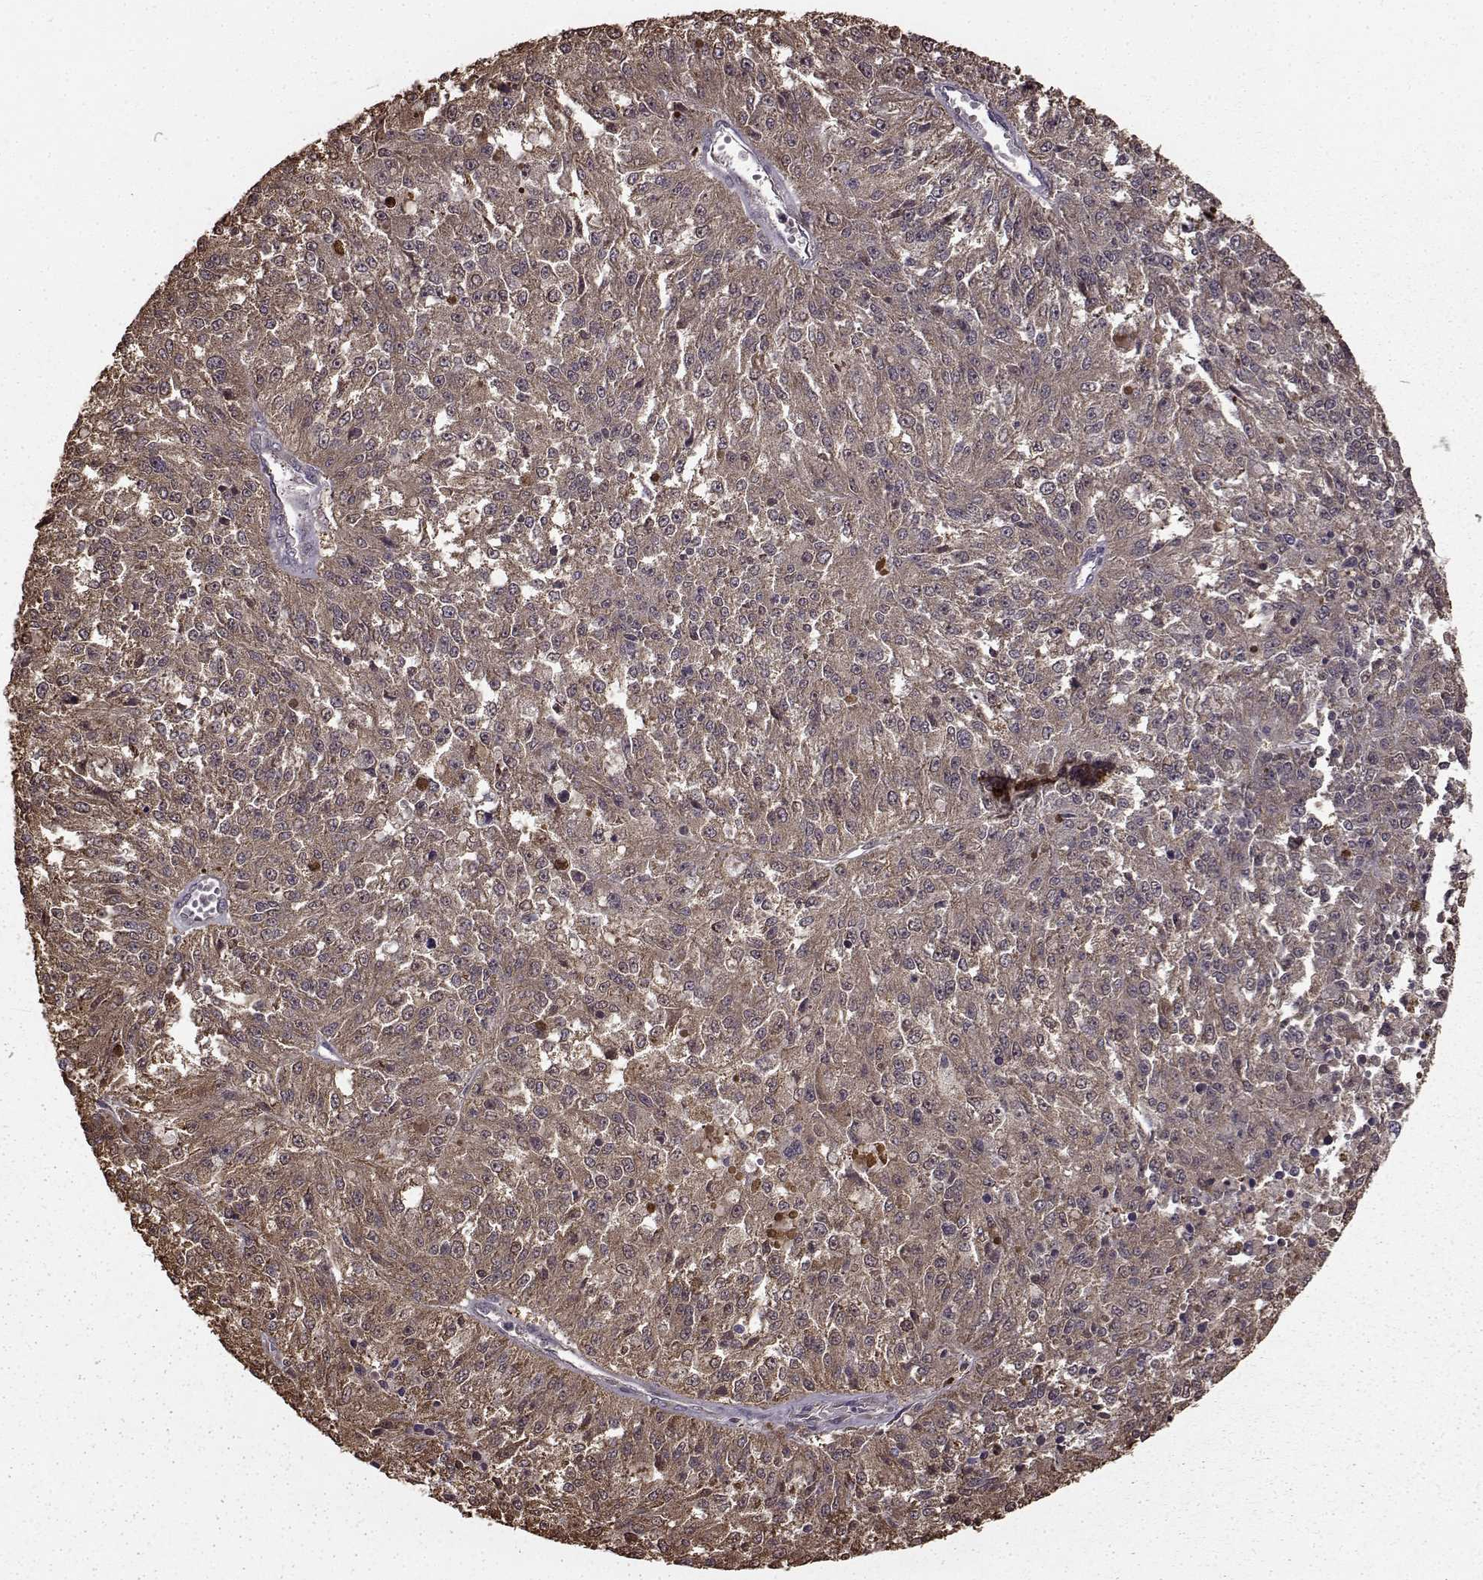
{"staining": {"intensity": "moderate", "quantity": ">75%", "location": "cytoplasmic/membranous"}, "tissue": "melanoma", "cell_type": "Tumor cells", "image_type": "cancer", "snomed": [{"axis": "morphology", "description": "Malignant melanoma, Metastatic site"}, {"axis": "topography", "description": "Lymph node"}], "caption": "Human melanoma stained for a protein (brown) shows moderate cytoplasmic/membranous positive positivity in about >75% of tumor cells.", "gene": "NME1-NME2", "patient": {"sex": "female", "age": 64}}